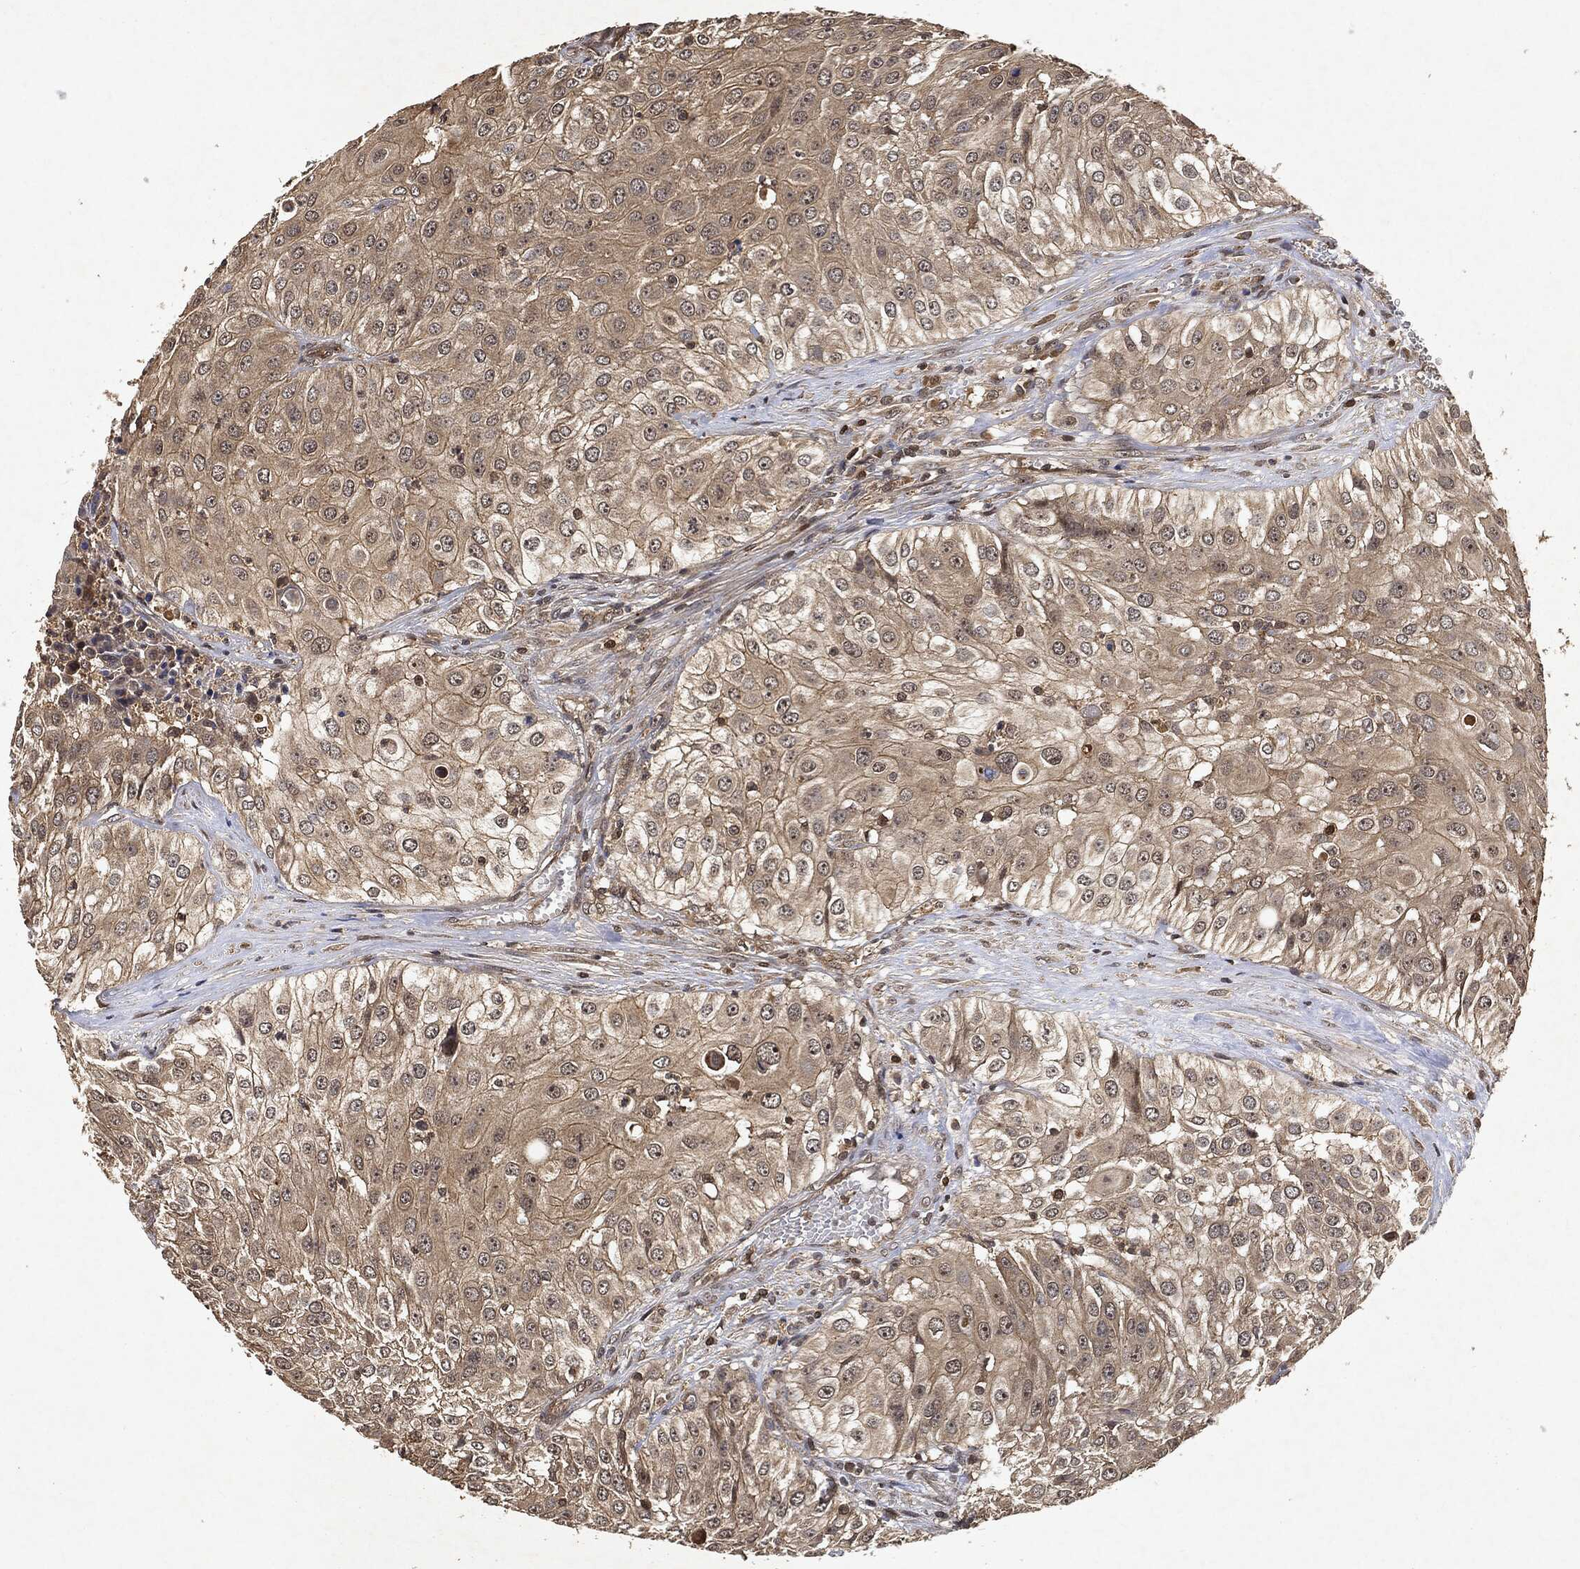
{"staining": {"intensity": "weak", "quantity": ">75%", "location": "cytoplasmic/membranous"}, "tissue": "urothelial cancer", "cell_type": "Tumor cells", "image_type": "cancer", "snomed": [{"axis": "morphology", "description": "Urothelial carcinoma, High grade"}, {"axis": "topography", "description": "Urinary bladder"}], "caption": "This is a photomicrograph of immunohistochemistry staining of urothelial cancer, which shows weak expression in the cytoplasmic/membranous of tumor cells.", "gene": "ZNF226", "patient": {"sex": "female", "age": 79}}